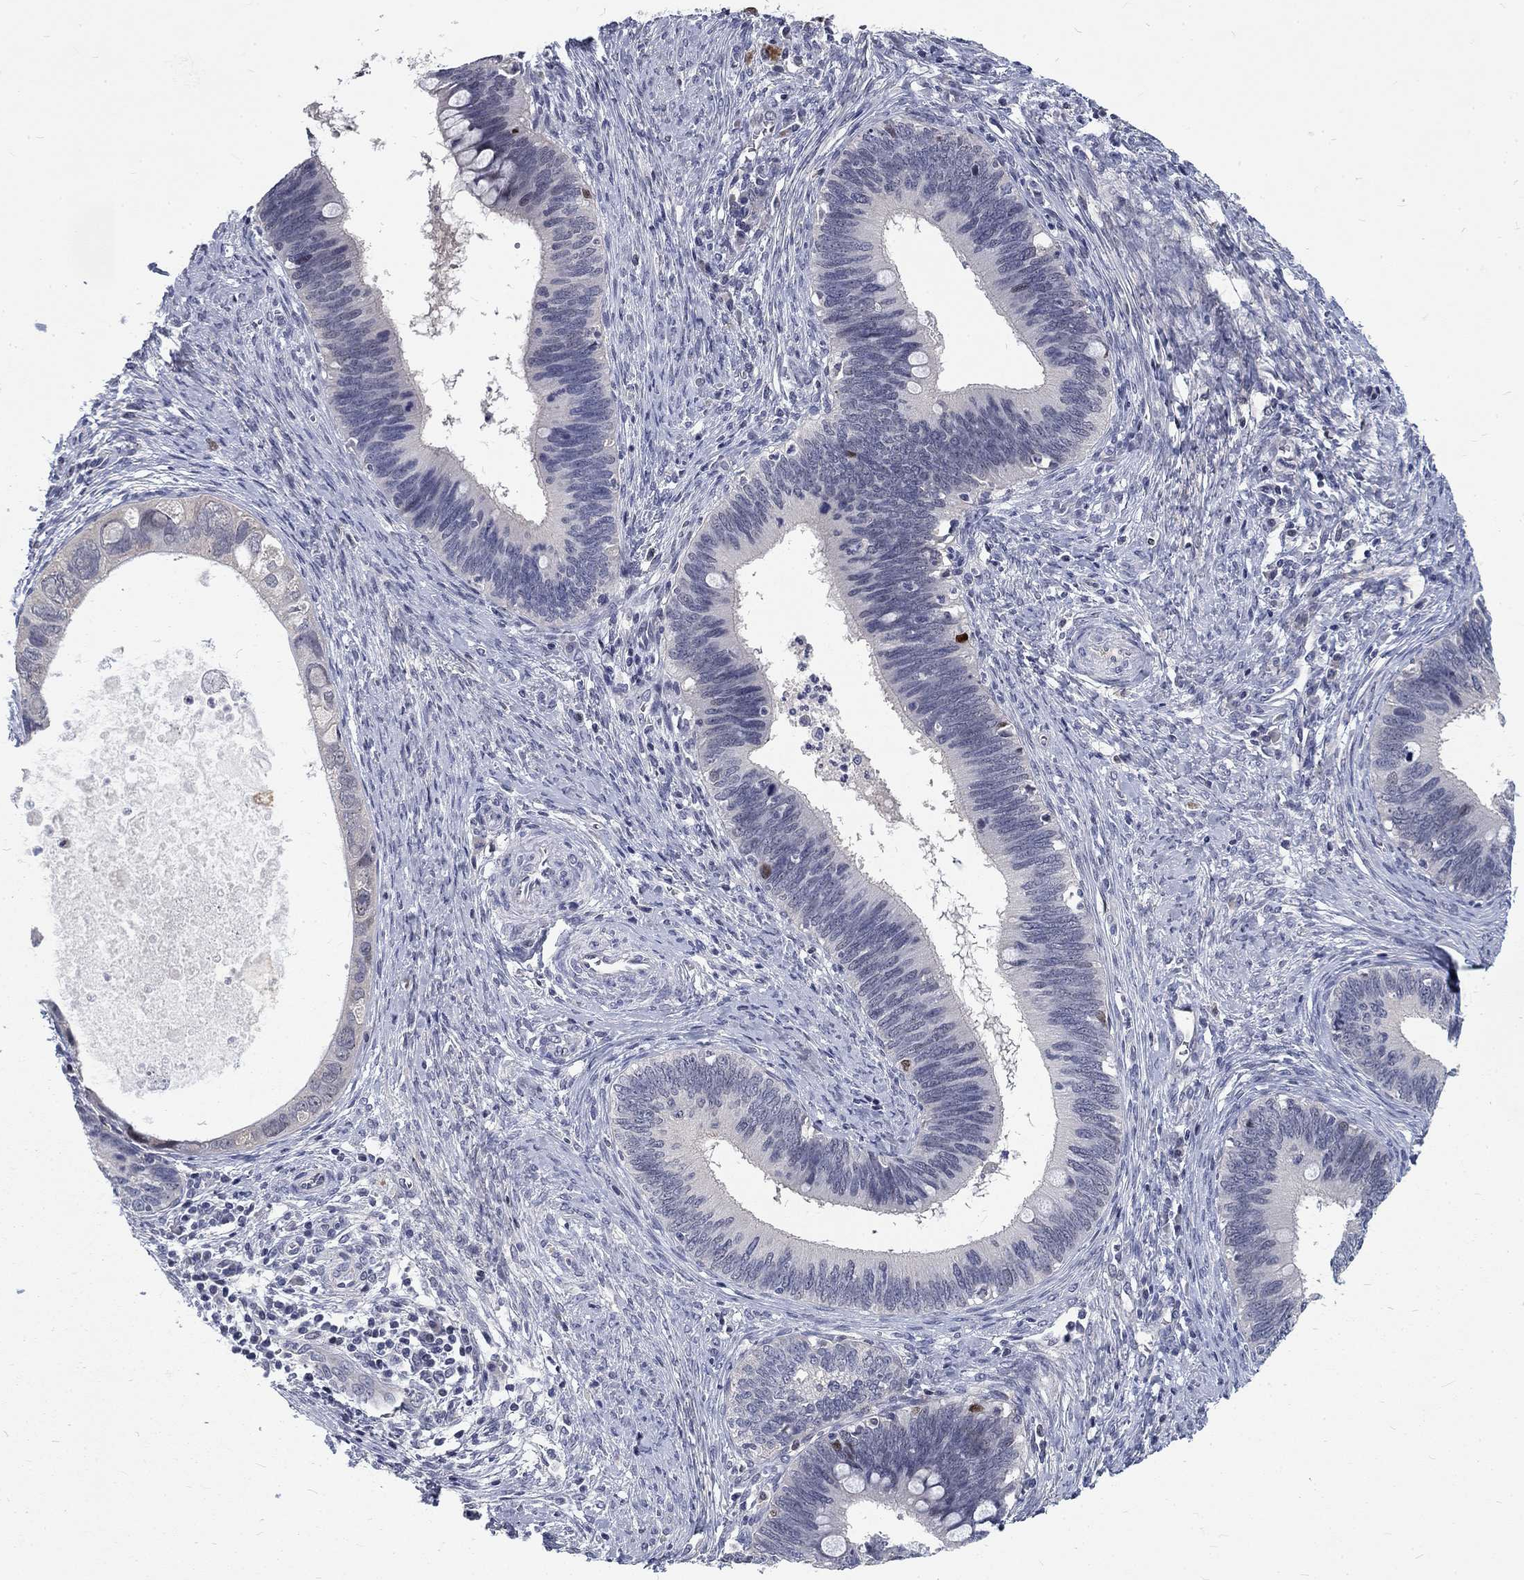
{"staining": {"intensity": "negative", "quantity": "none", "location": "none"}, "tissue": "cervical cancer", "cell_type": "Tumor cells", "image_type": "cancer", "snomed": [{"axis": "morphology", "description": "Adenocarcinoma, NOS"}, {"axis": "topography", "description": "Cervix"}], "caption": "IHC photomicrograph of neoplastic tissue: adenocarcinoma (cervical) stained with DAB exhibits no significant protein staining in tumor cells.", "gene": "PHKA1", "patient": {"sex": "female", "age": 42}}